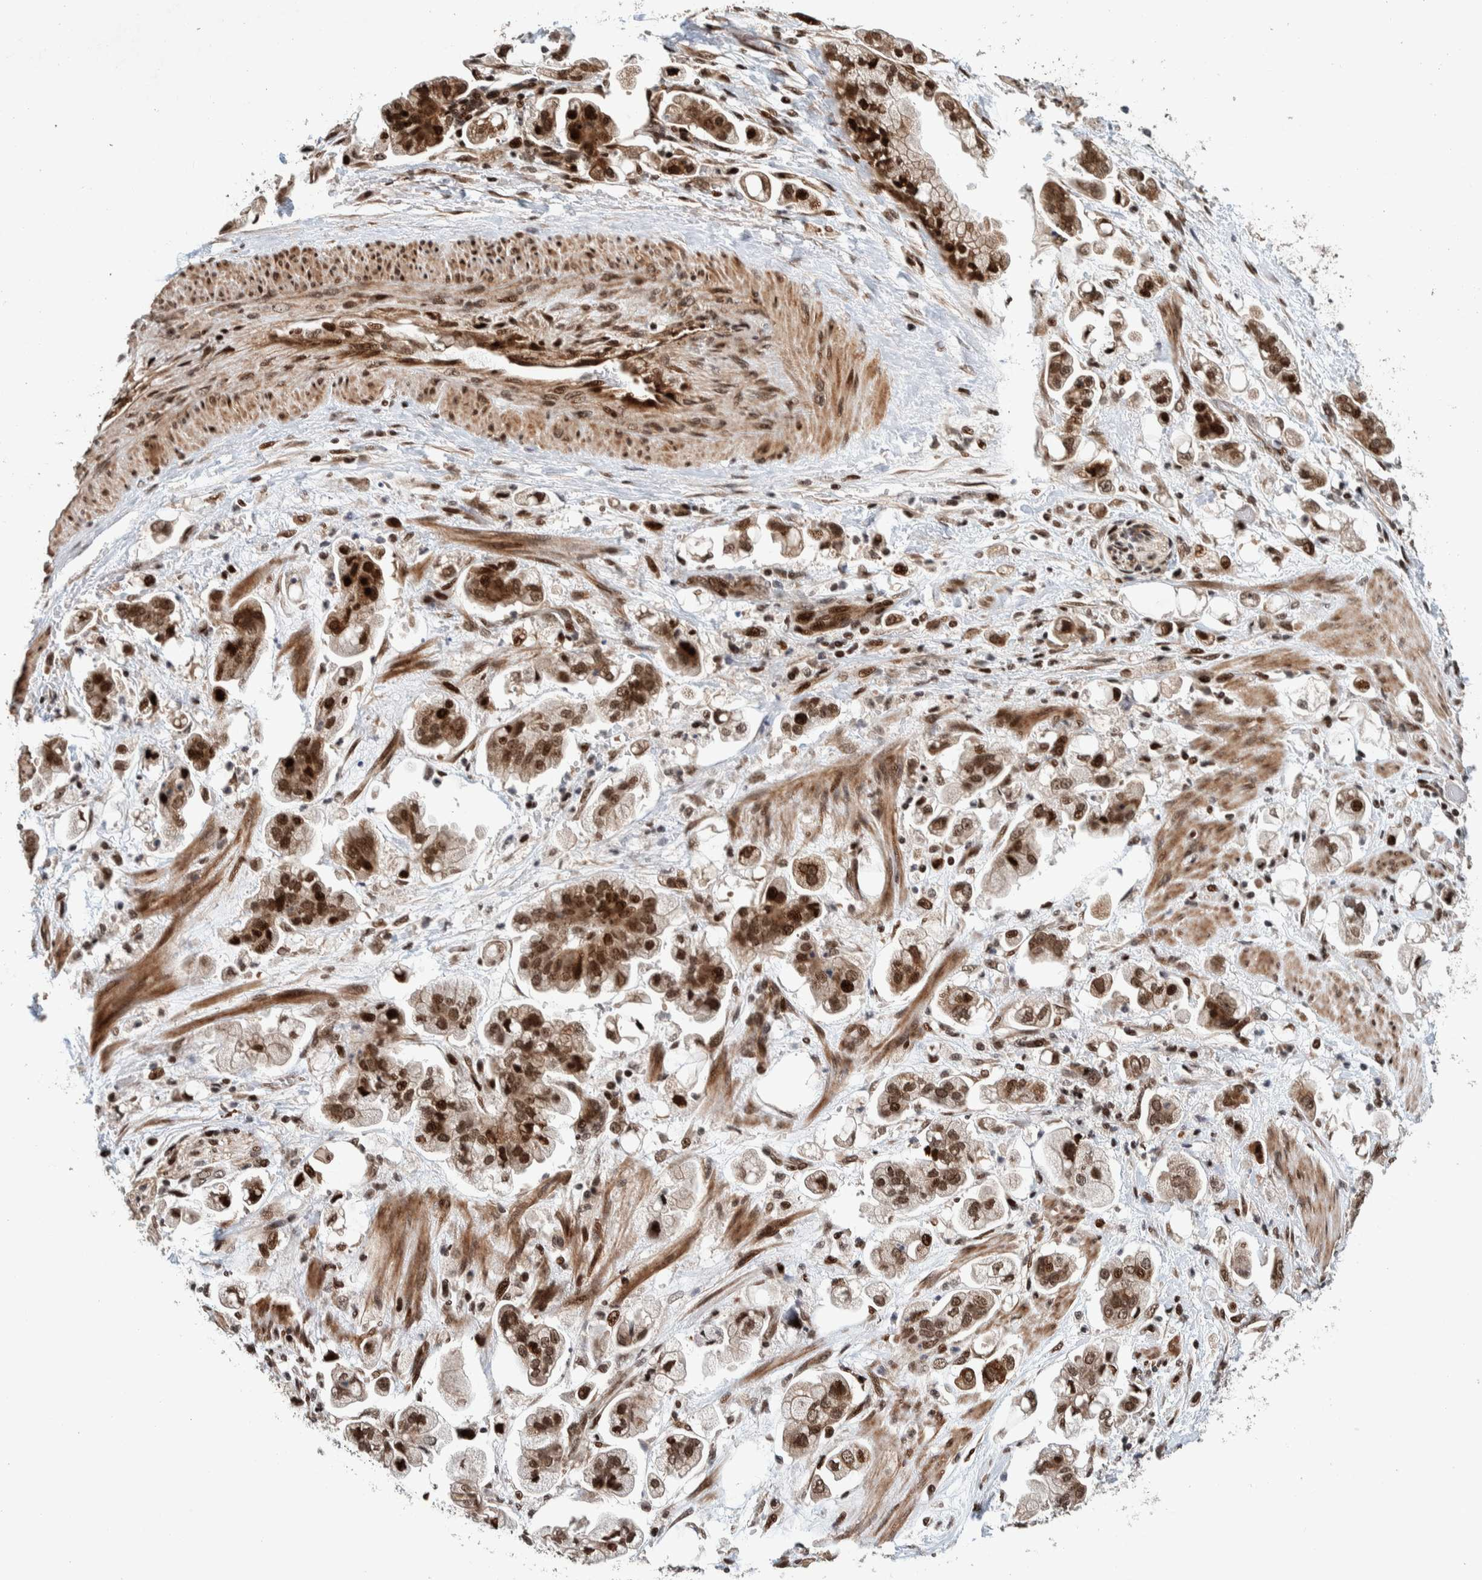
{"staining": {"intensity": "strong", "quantity": ">75%", "location": "cytoplasmic/membranous,nuclear"}, "tissue": "stomach cancer", "cell_type": "Tumor cells", "image_type": "cancer", "snomed": [{"axis": "morphology", "description": "Adenocarcinoma, NOS"}, {"axis": "topography", "description": "Stomach"}], "caption": "A micrograph of stomach cancer stained for a protein reveals strong cytoplasmic/membranous and nuclear brown staining in tumor cells. (DAB = brown stain, brightfield microscopy at high magnification).", "gene": "CHD4", "patient": {"sex": "male", "age": 62}}